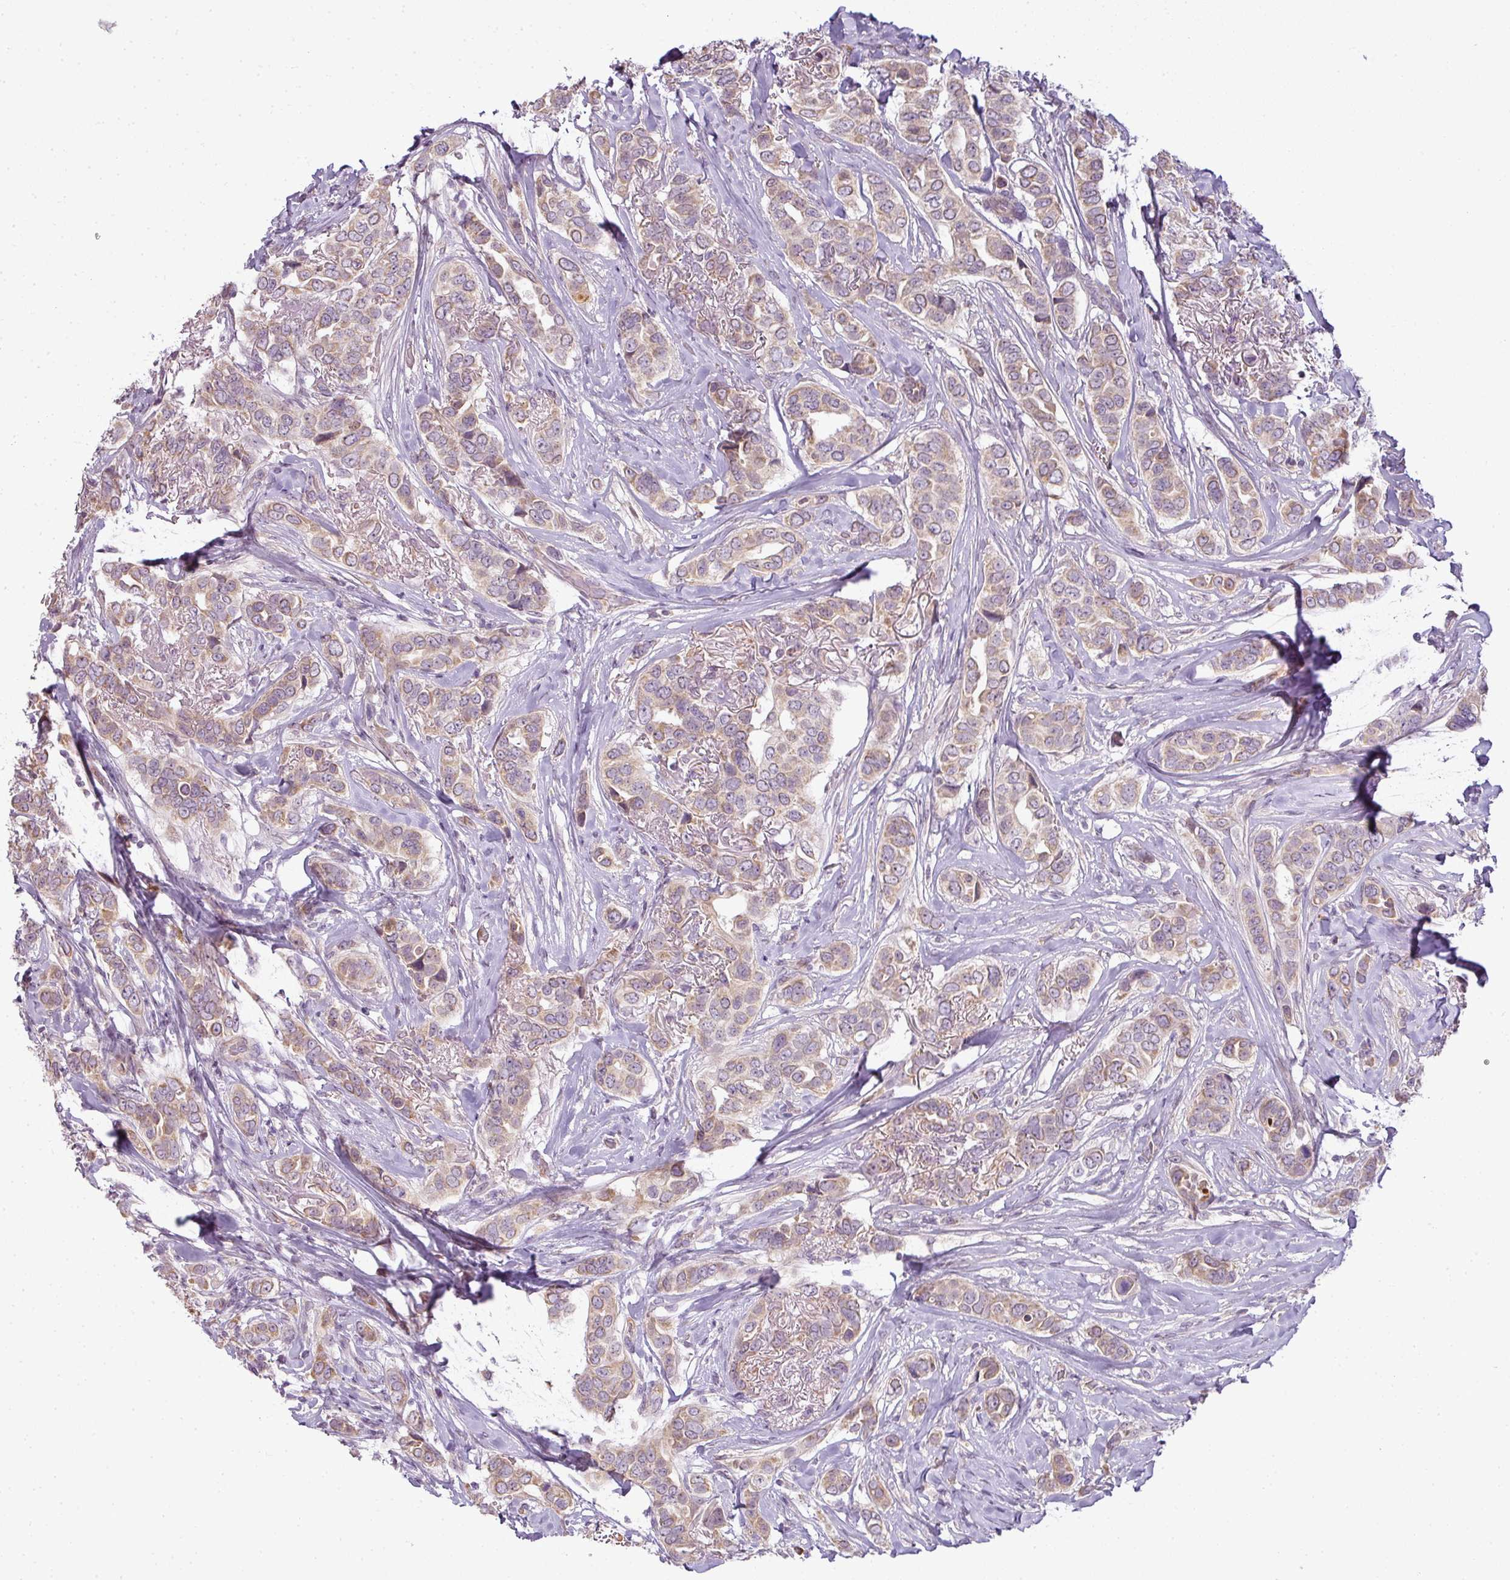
{"staining": {"intensity": "weak", "quantity": ">75%", "location": "cytoplasmic/membranous"}, "tissue": "breast cancer", "cell_type": "Tumor cells", "image_type": "cancer", "snomed": [{"axis": "morphology", "description": "Lobular carcinoma"}, {"axis": "topography", "description": "Breast"}], "caption": "Brown immunohistochemical staining in lobular carcinoma (breast) displays weak cytoplasmic/membranous expression in approximately >75% of tumor cells.", "gene": "LY75", "patient": {"sex": "female", "age": 51}}